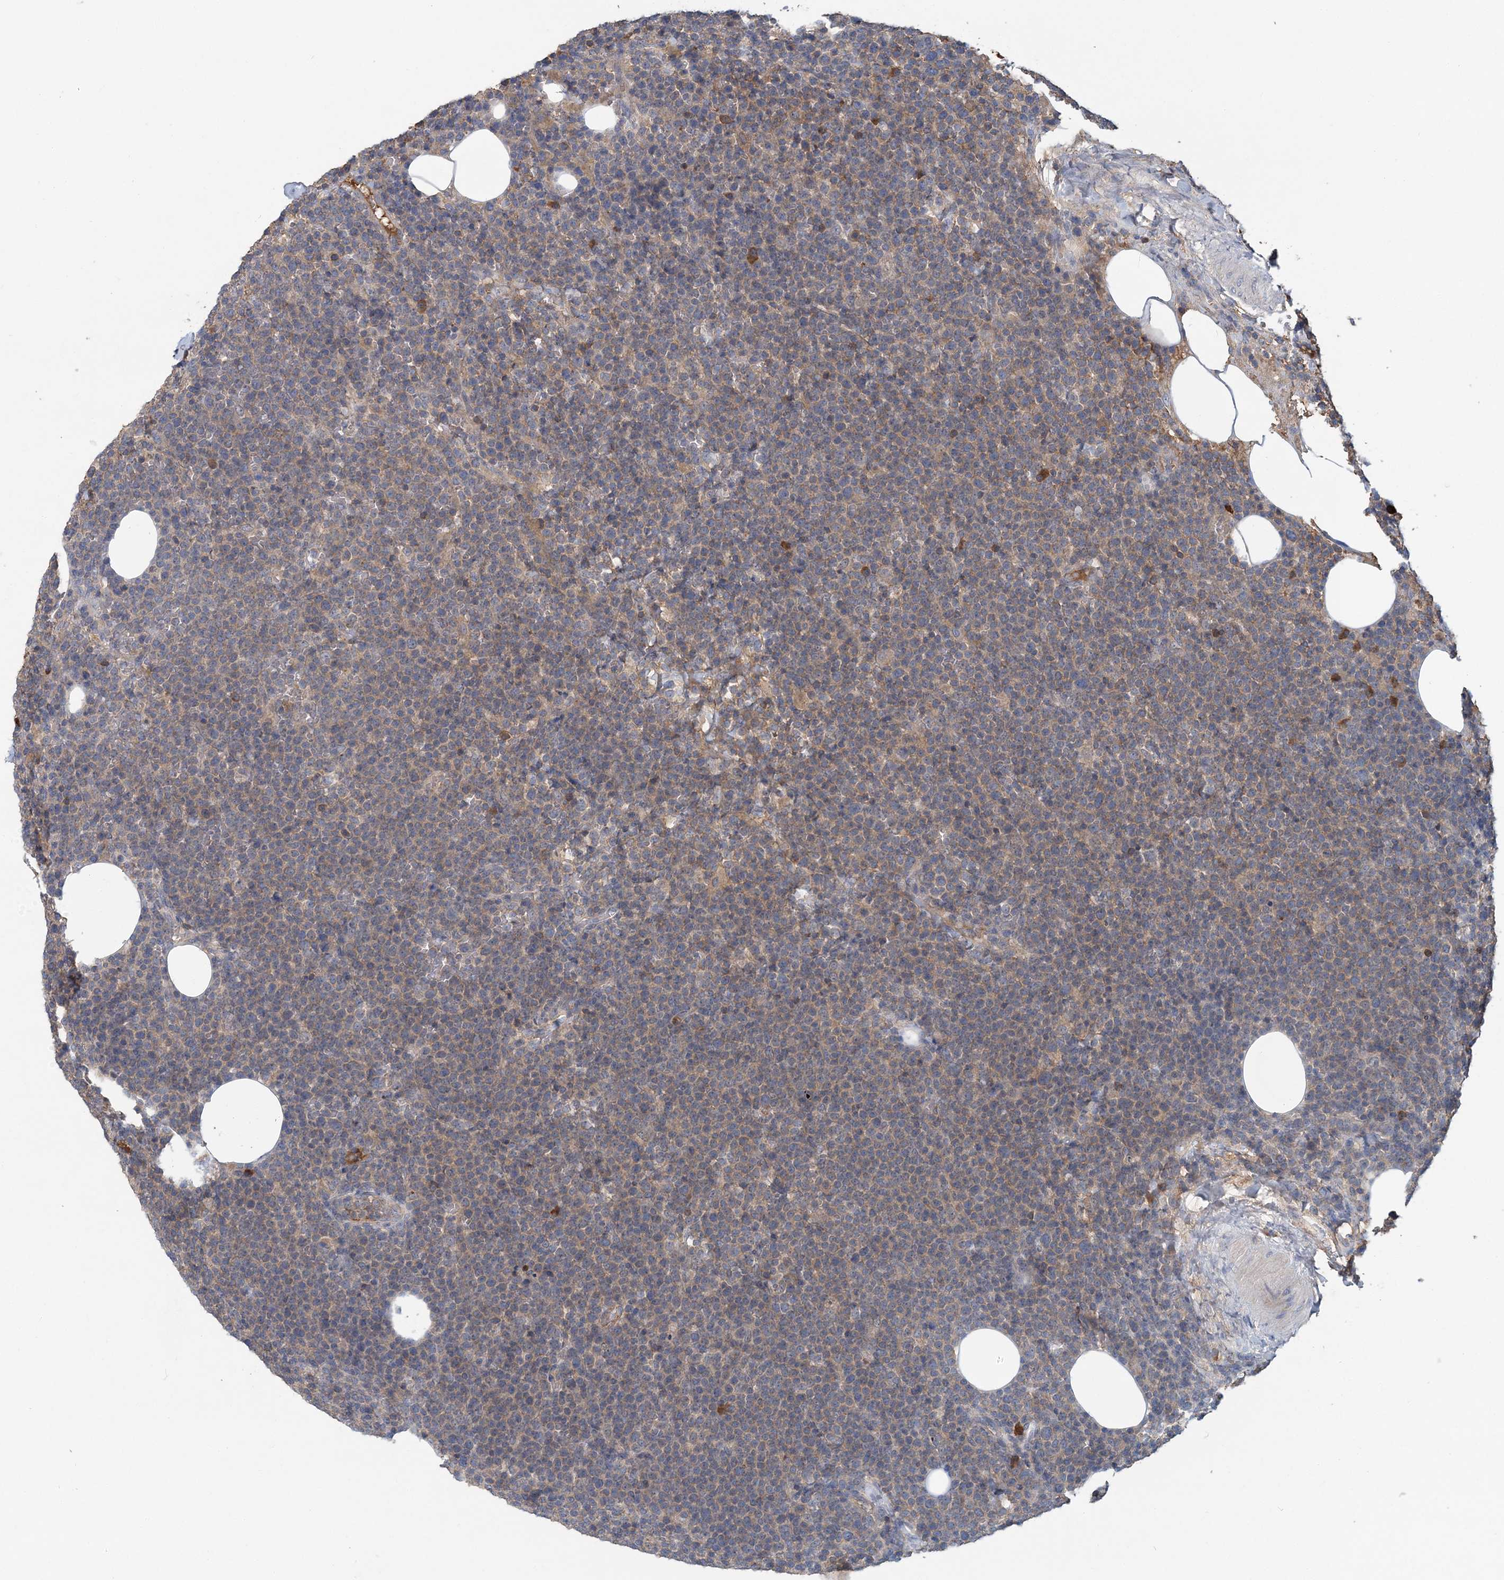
{"staining": {"intensity": "weak", "quantity": "25%-75%", "location": "cytoplasmic/membranous"}, "tissue": "lymphoma", "cell_type": "Tumor cells", "image_type": "cancer", "snomed": [{"axis": "morphology", "description": "Malignant lymphoma, non-Hodgkin's type, High grade"}, {"axis": "topography", "description": "Lymph node"}], "caption": "A brown stain shows weak cytoplasmic/membranous staining of a protein in human lymphoma tumor cells.", "gene": "RNF25", "patient": {"sex": "male", "age": 61}}